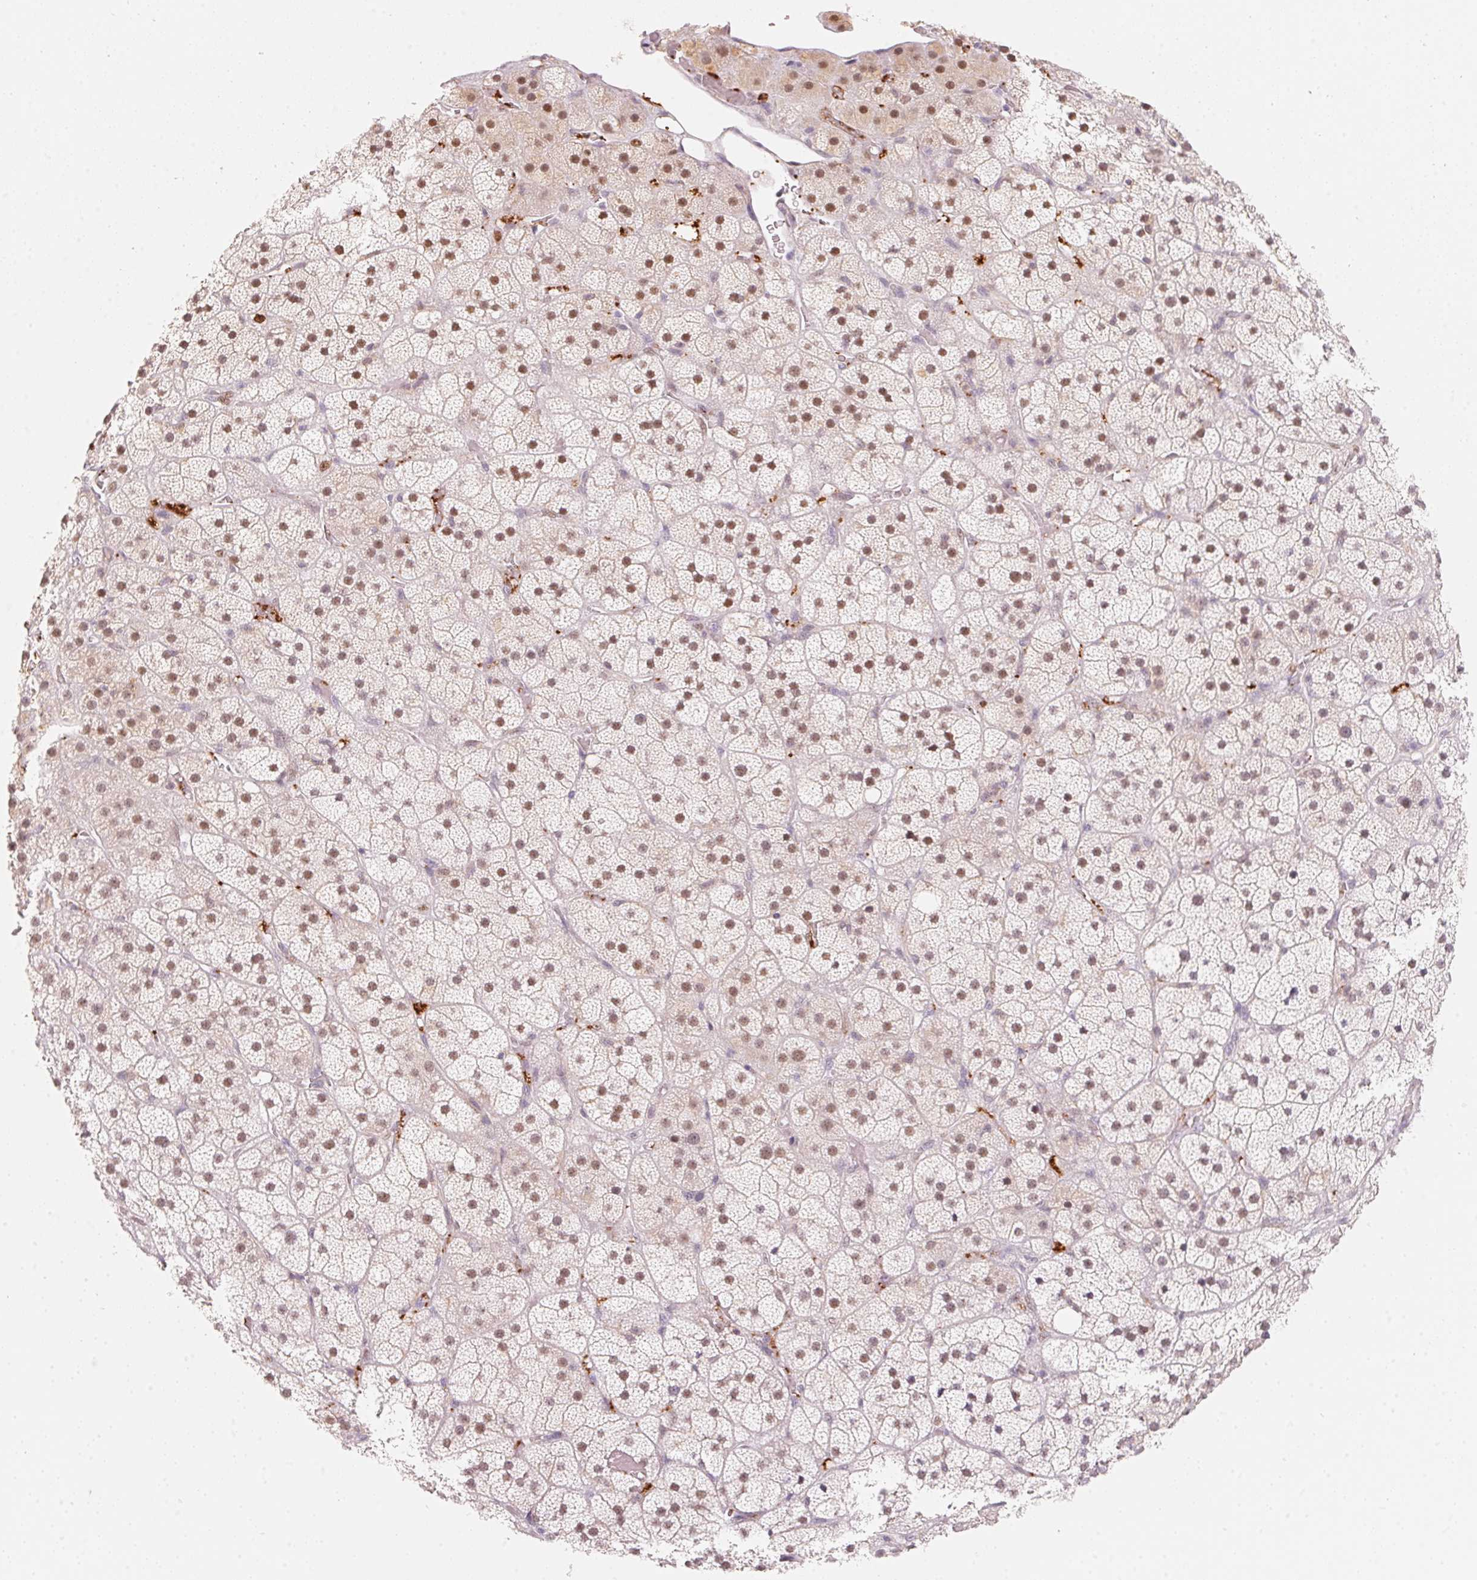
{"staining": {"intensity": "moderate", "quantity": ">75%", "location": "nuclear"}, "tissue": "adrenal gland", "cell_type": "Glandular cells", "image_type": "normal", "snomed": [{"axis": "morphology", "description": "Normal tissue, NOS"}, {"axis": "topography", "description": "Adrenal gland"}], "caption": "Immunohistochemical staining of benign human adrenal gland shows medium levels of moderate nuclear staining in approximately >75% of glandular cells. The staining is performed using DAB brown chromogen to label protein expression. The nuclei are counter-stained blue using hematoxylin.", "gene": "ARHGAP22", "patient": {"sex": "male", "age": 57}}